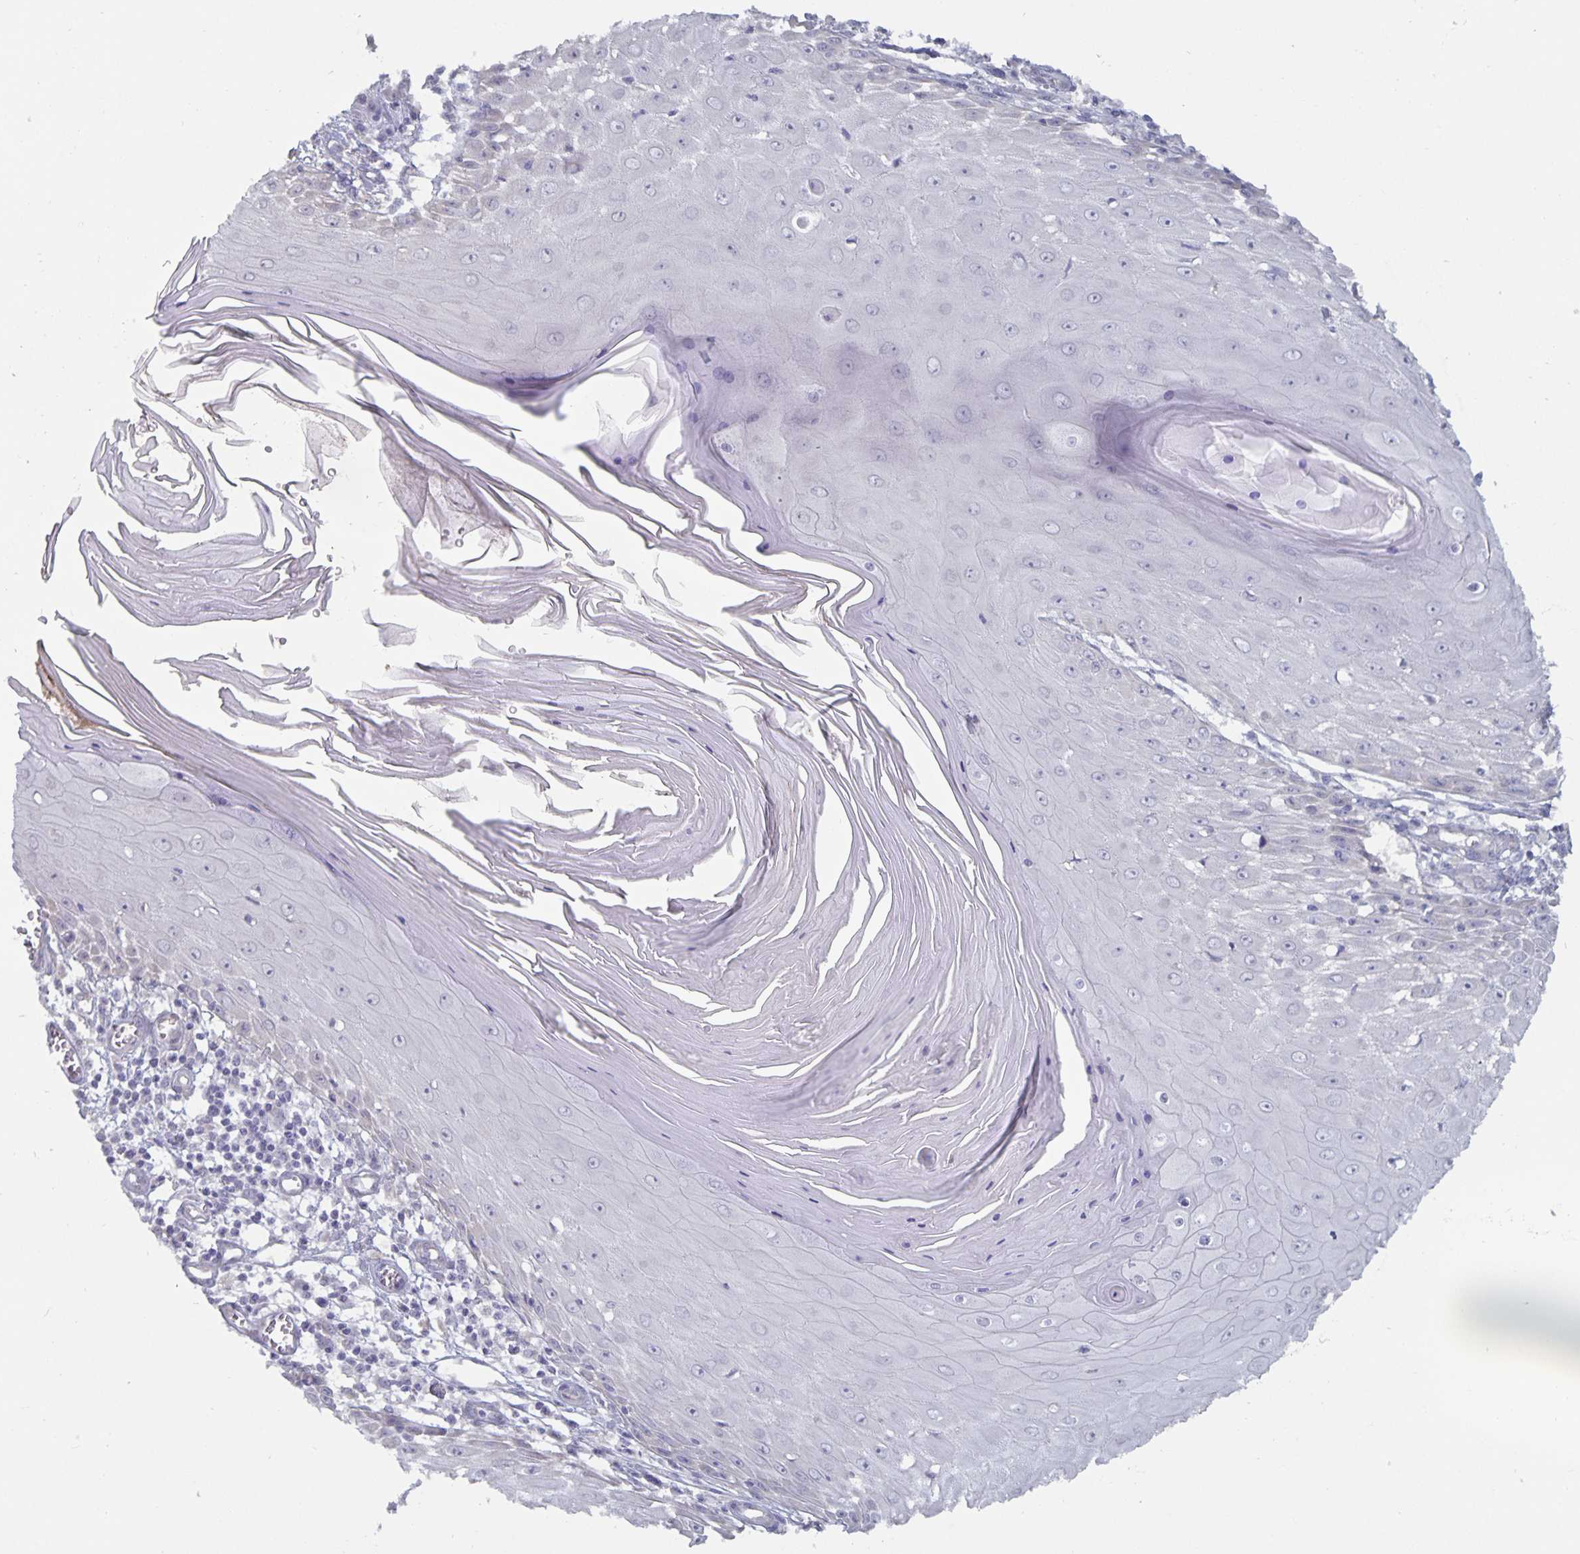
{"staining": {"intensity": "negative", "quantity": "none", "location": "none"}, "tissue": "skin cancer", "cell_type": "Tumor cells", "image_type": "cancer", "snomed": [{"axis": "morphology", "description": "Squamous cell carcinoma, NOS"}, {"axis": "topography", "description": "Skin"}], "caption": "DAB immunohistochemical staining of skin cancer (squamous cell carcinoma) exhibits no significant expression in tumor cells.", "gene": "PLCB3", "patient": {"sex": "female", "age": 73}}